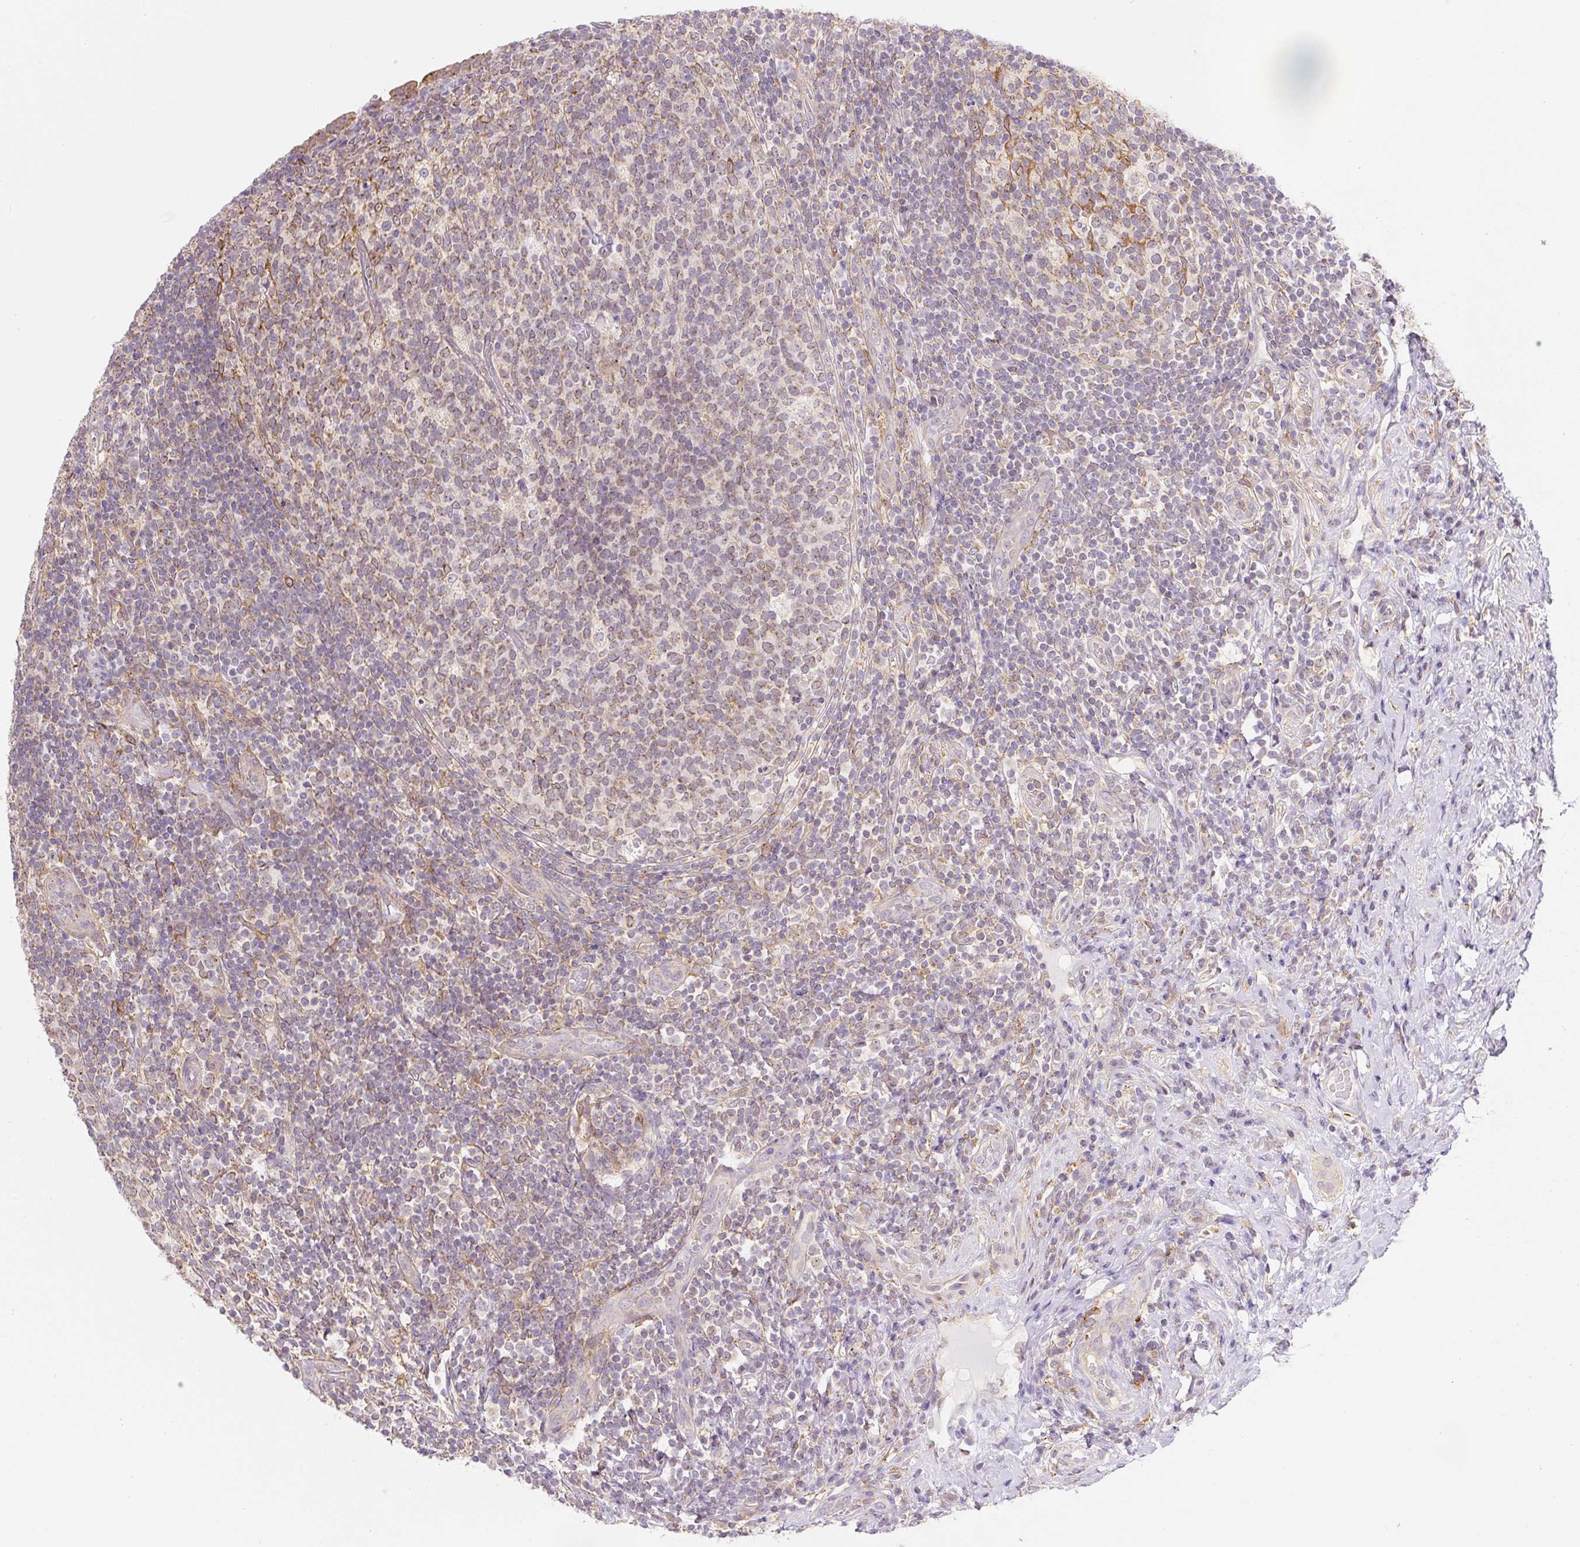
{"staining": {"intensity": "moderate", "quantity": ">75%", "location": "cytoplasmic/membranous"}, "tissue": "appendix", "cell_type": "Glandular cells", "image_type": "normal", "snomed": [{"axis": "morphology", "description": "Normal tissue, NOS"}, {"axis": "topography", "description": "Appendix"}], "caption": "IHC micrograph of benign human appendix stained for a protein (brown), which demonstrates medium levels of moderate cytoplasmic/membranous positivity in approximately >75% of glandular cells.", "gene": "PLA2G4A", "patient": {"sex": "female", "age": 43}}